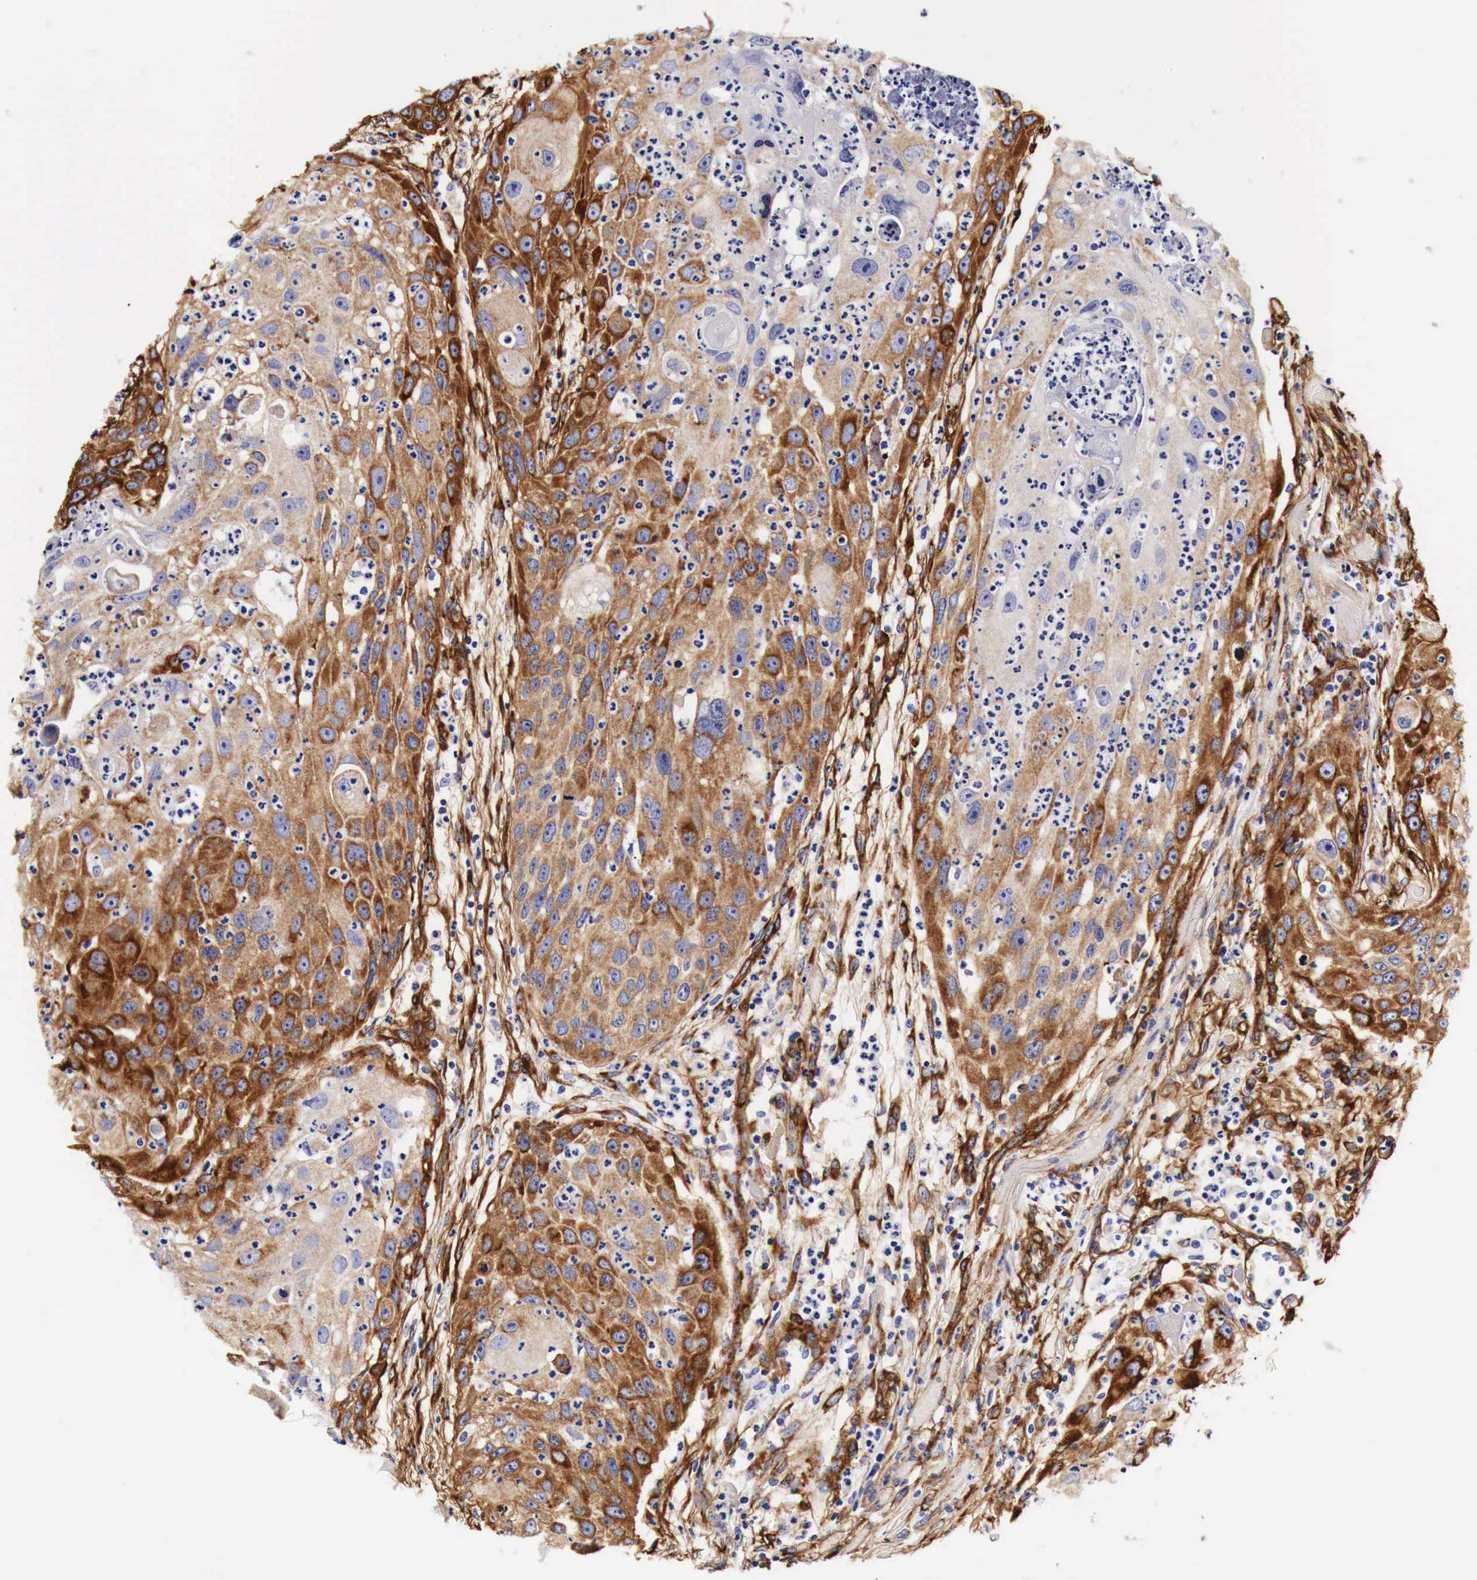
{"staining": {"intensity": "weak", "quantity": "25%-75%", "location": "cytoplasmic/membranous"}, "tissue": "head and neck cancer", "cell_type": "Tumor cells", "image_type": "cancer", "snomed": [{"axis": "morphology", "description": "Squamous cell carcinoma, NOS"}, {"axis": "topography", "description": "Head-Neck"}], "caption": "IHC image of human head and neck cancer (squamous cell carcinoma) stained for a protein (brown), which demonstrates low levels of weak cytoplasmic/membranous staining in about 25%-75% of tumor cells.", "gene": "LAMB2", "patient": {"sex": "male", "age": 64}}